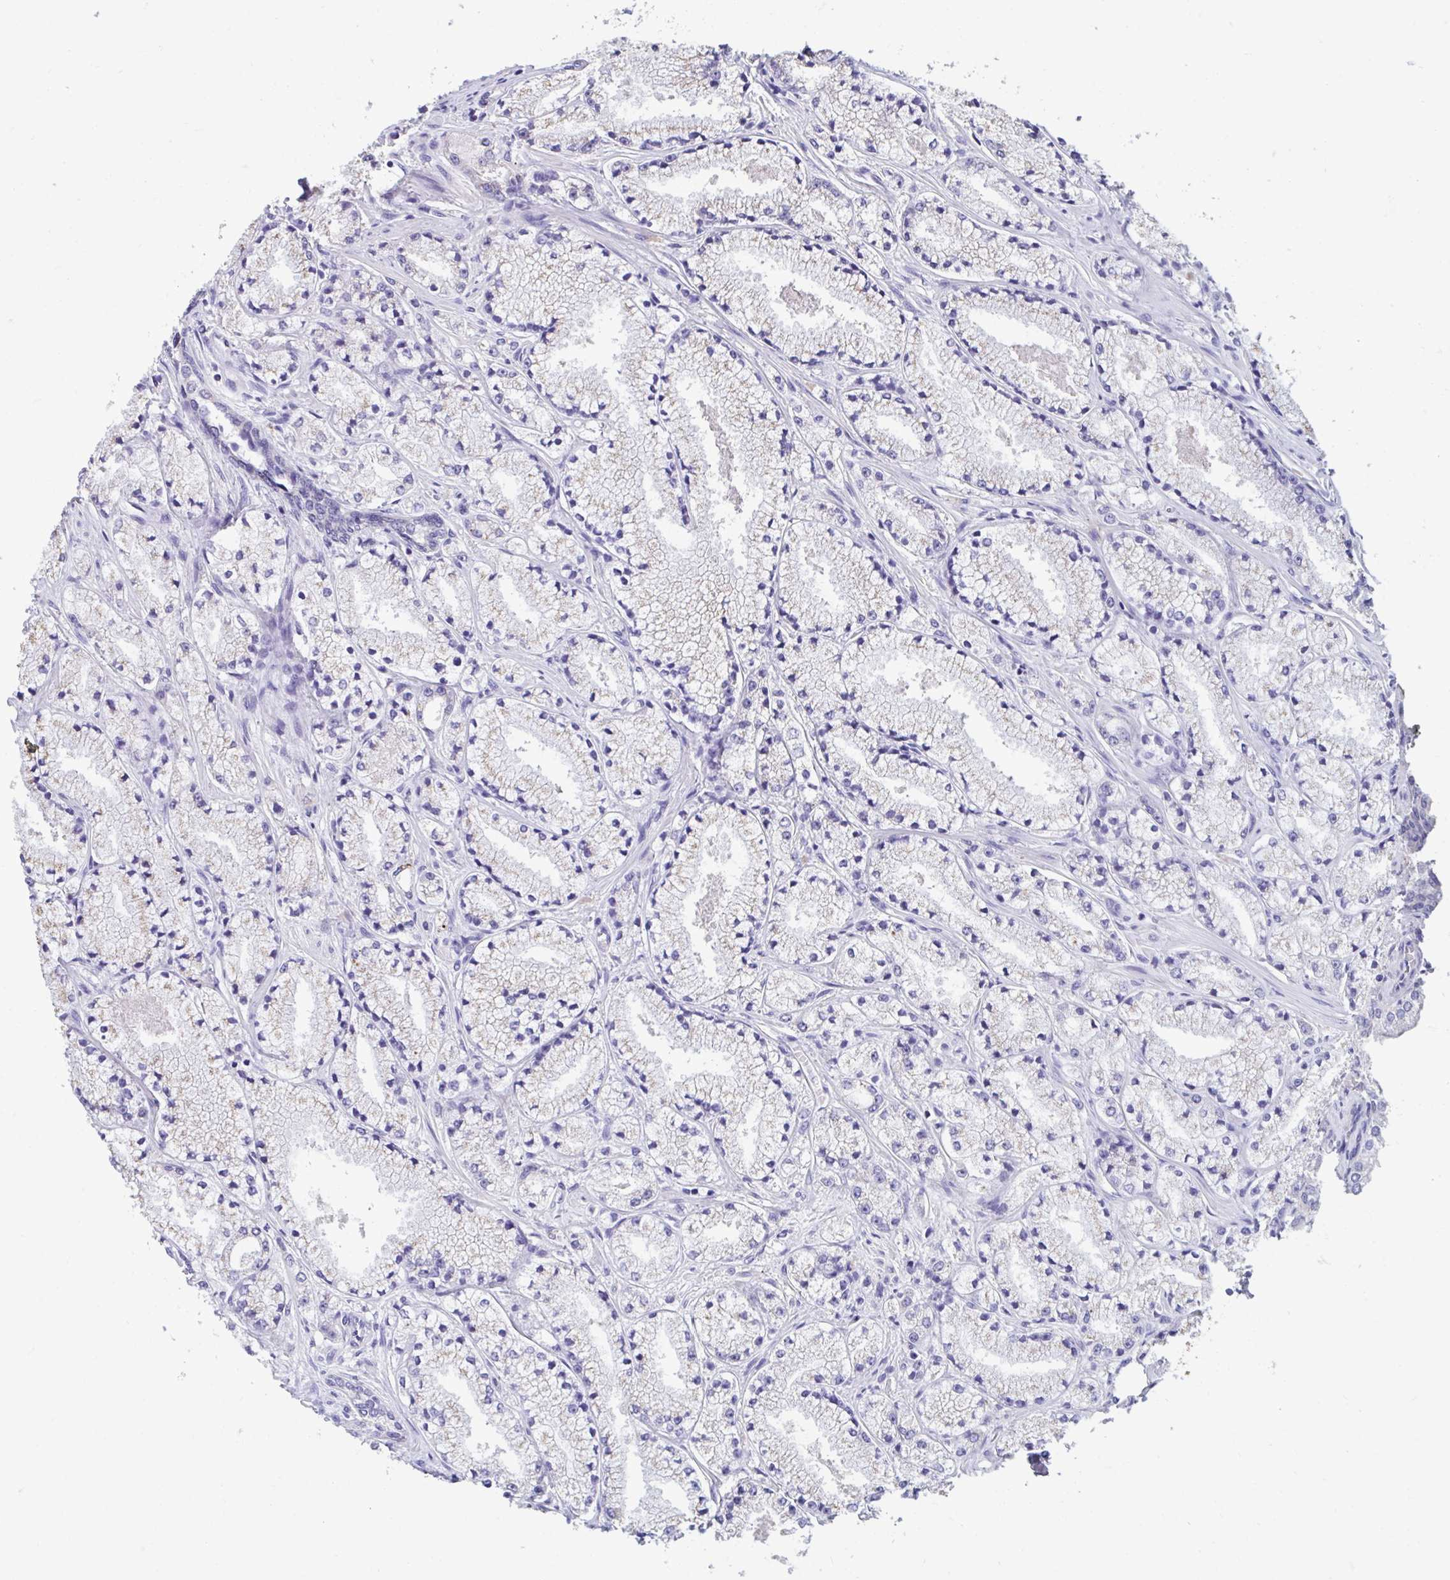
{"staining": {"intensity": "negative", "quantity": "none", "location": "none"}, "tissue": "prostate cancer", "cell_type": "Tumor cells", "image_type": "cancer", "snomed": [{"axis": "morphology", "description": "Adenocarcinoma, High grade"}, {"axis": "topography", "description": "Prostate"}], "caption": "IHC micrograph of neoplastic tissue: prostate high-grade adenocarcinoma stained with DAB shows no significant protein positivity in tumor cells.", "gene": "GPR162", "patient": {"sex": "male", "age": 63}}